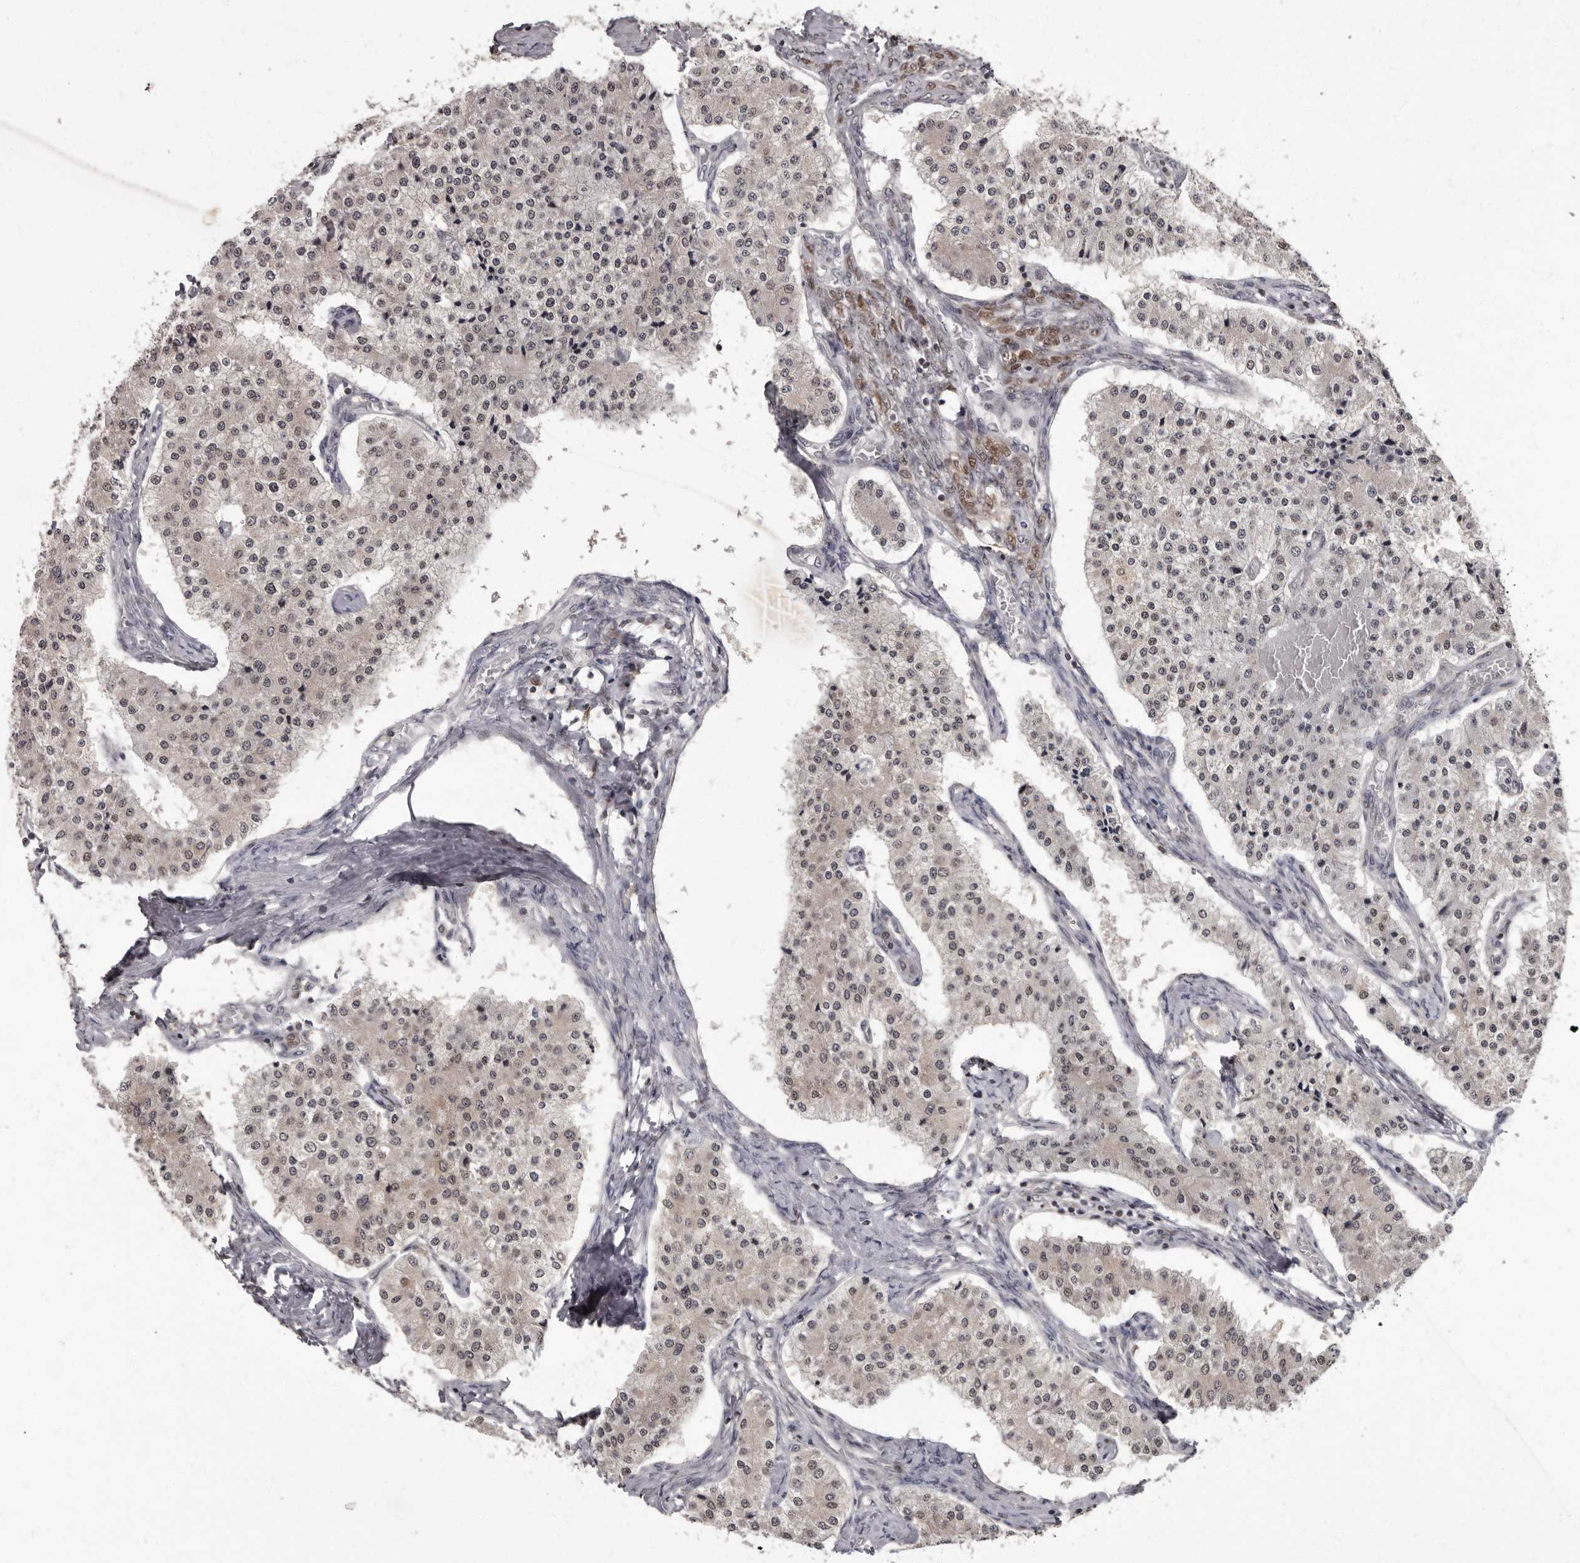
{"staining": {"intensity": "weak", "quantity": ">75%", "location": "nuclear"}, "tissue": "carcinoid", "cell_type": "Tumor cells", "image_type": "cancer", "snomed": [{"axis": "morphology", "description": "Carcinoid, malignant, NOS"}, {"axis": "topography", "description": "Colon"}], "caption": "Weak nuclear staining is identified in about >75% of tumor cells in carcinoid (malignant).", "gene": "C1orf50", "patient": {"sex": "female", "age": 52}}